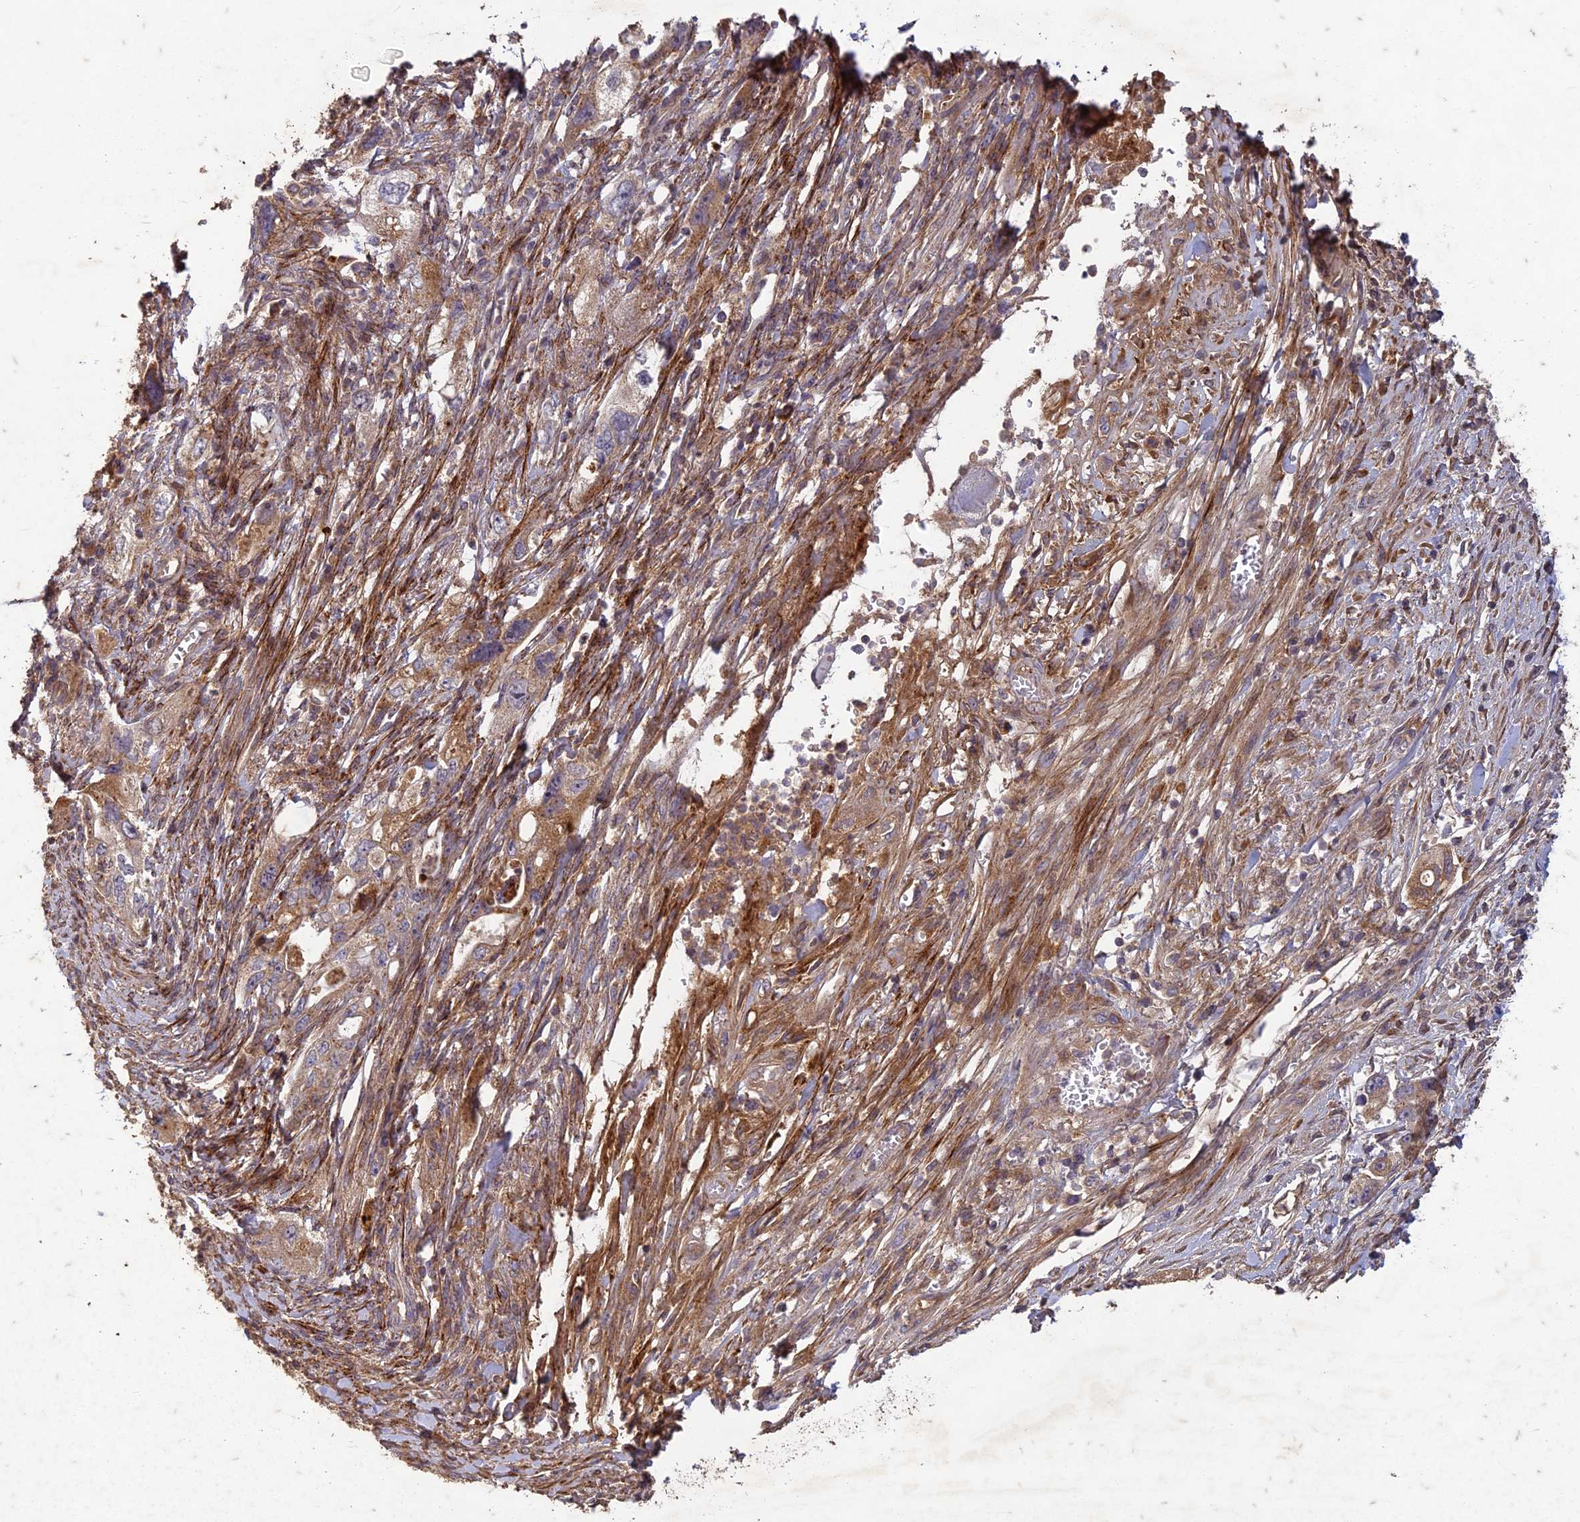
{"staining": {"intensity": "moderate", "quantity": ">75%", "location": "cytoplasmic/membranous"}, "tissue": "pancreatic cancer", "cell_type": "Tumor cells", "image_type": "cancer", "snomed": [{"axis": "morphology", "description": "Adenocarcinoma, NOS"}, {"axis": "topography", "description": "Pancreas"}], "caption": "This micrograph demonstrates IHC staining of human adenocarcinoma (pancreatic), with medium moderate cytoplasmic/membranous positivity in about >75% of tumor cells.", "gene": "TCF25", "patient": {"sex": "female", "age": 73}}